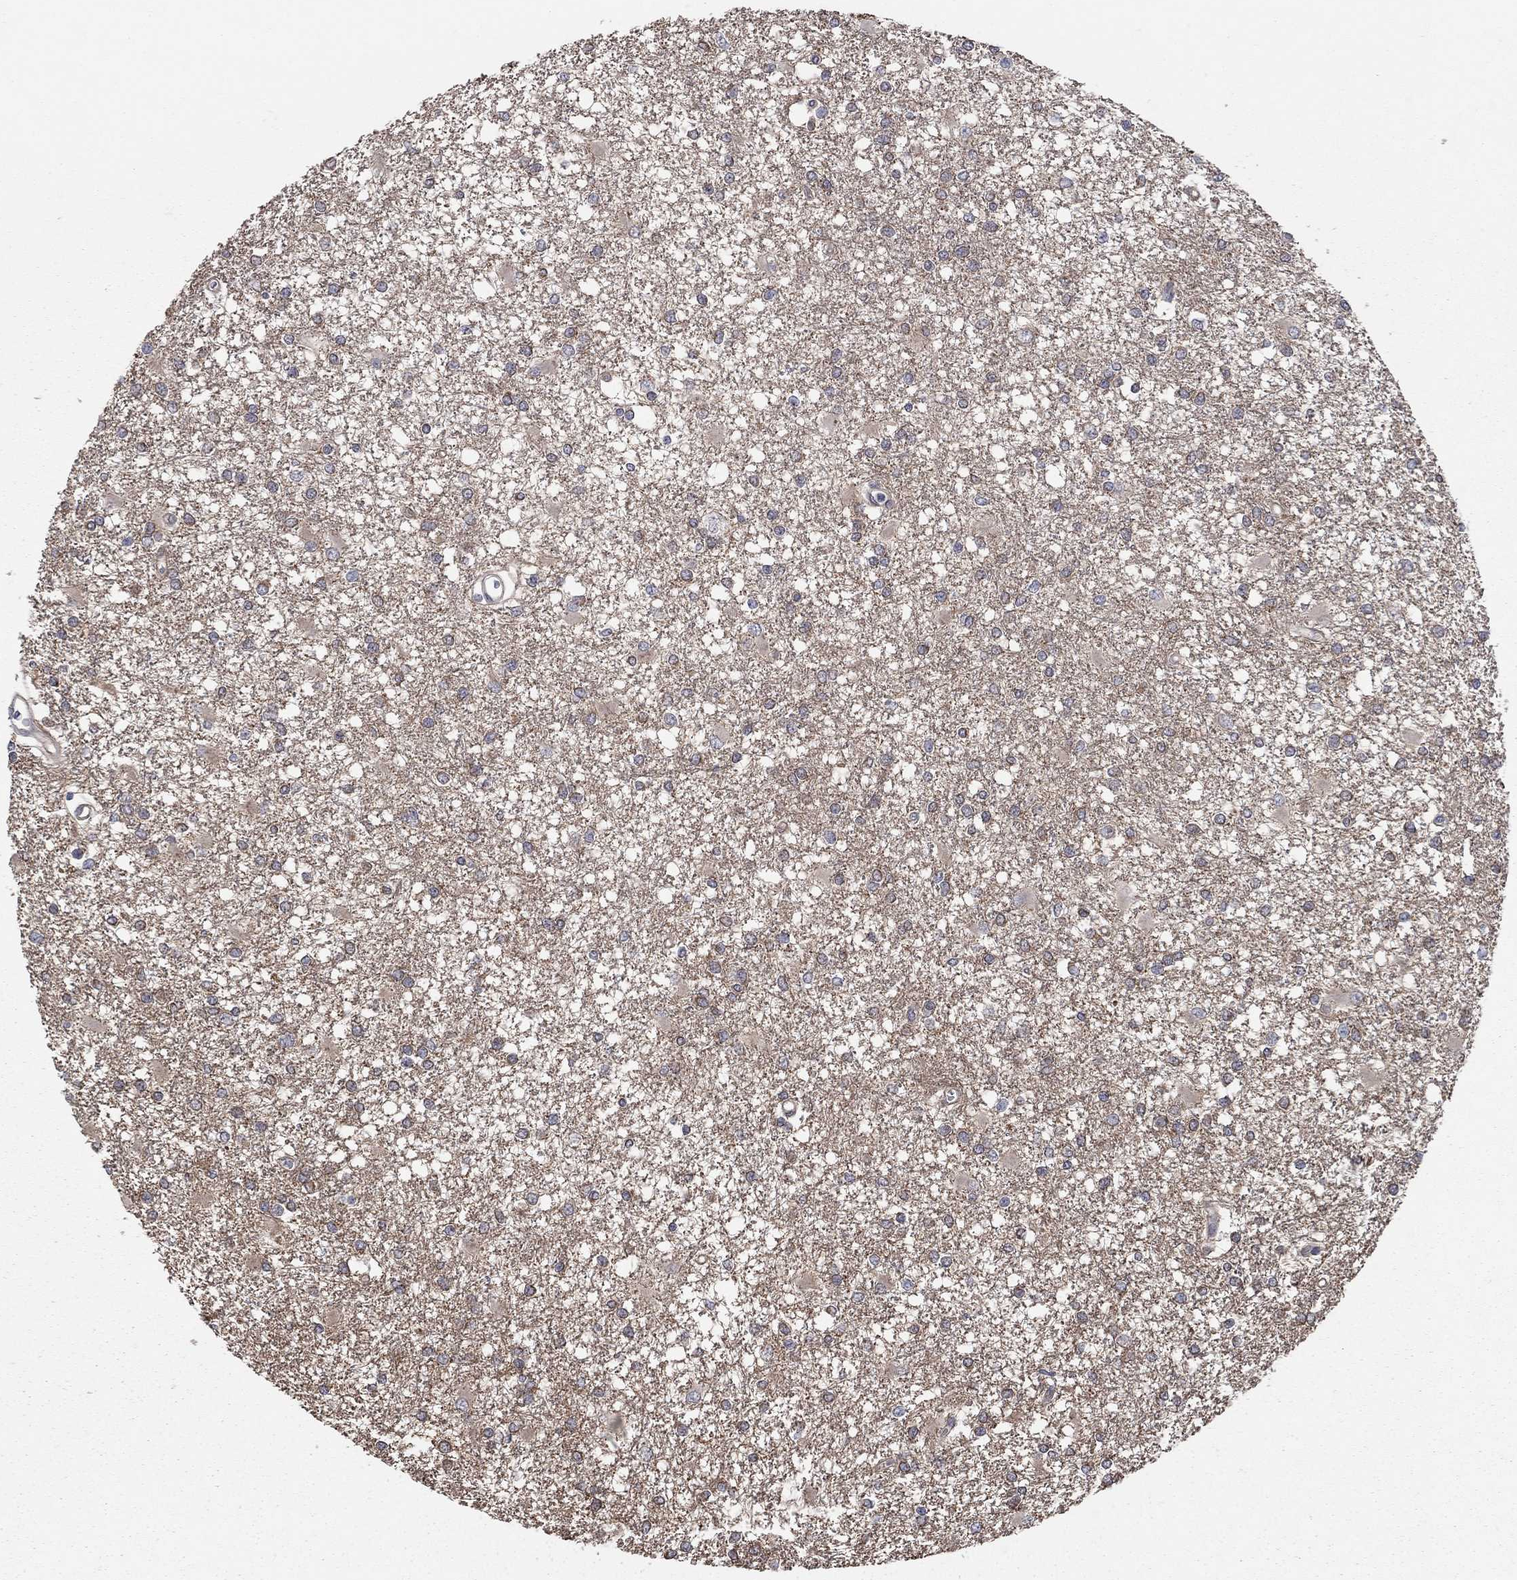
{"staining": {"intensity": "moderate", "quantity": "<25%", "location": "cytoplasmic/membranous"}, "tissue": "glioma", "cell_type": "Tumor cells", "image_type": "cancer", "snomed": [{"axis": "morphology", "description": "Glioma, malignant, High grade"}, {"axis": "topography", "description": "Cerebral cortex"}], "caption": "Brown immunohistochemical staining in high-grade glioma (malignant) demonstrates moderate cytoplasmic/membranous expression in approximately <25% of tumor cells. (IHC, brightfield microscopy, high magnification).", "gene": "WASF3", "patient": {"sex": "male", "age": 79}}